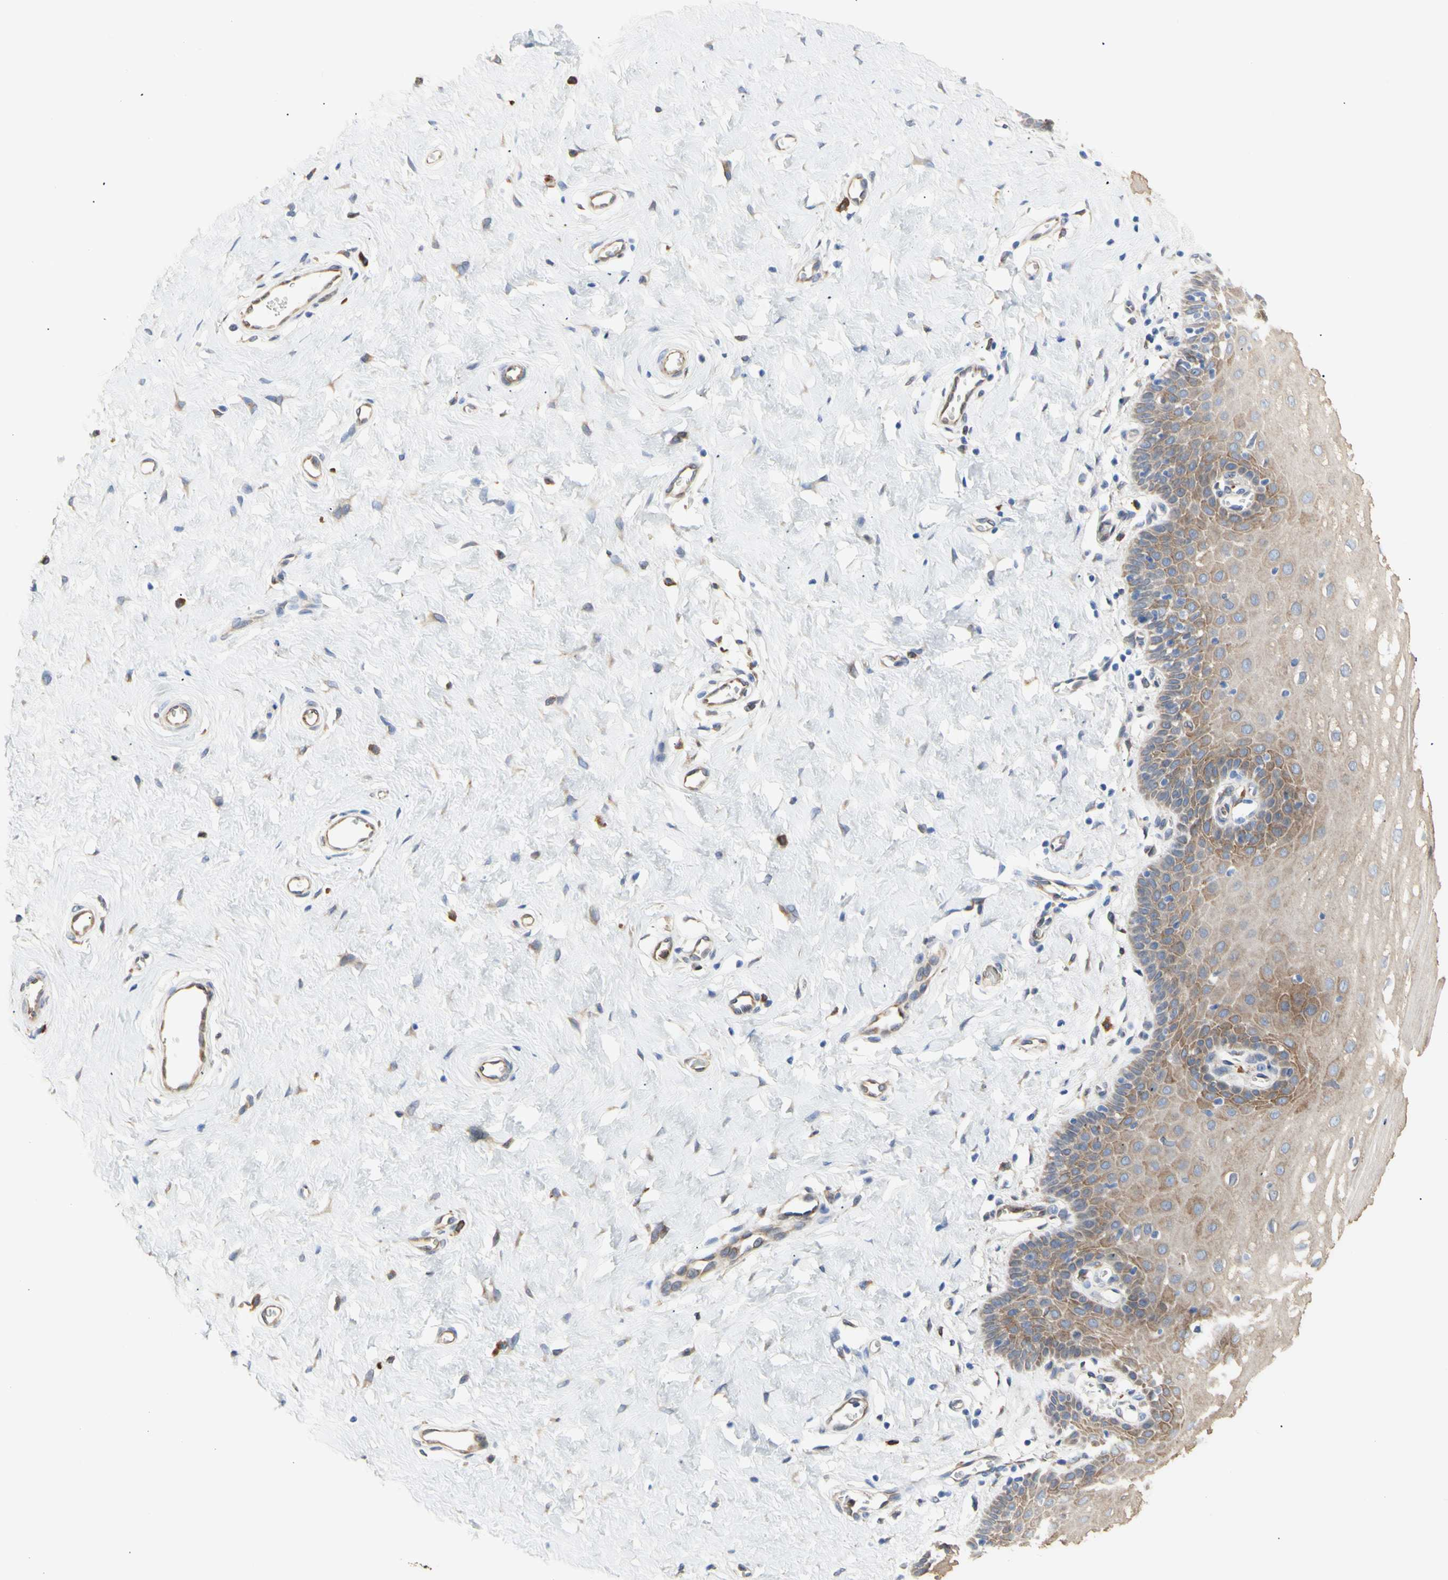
{"staining": {"intensity": "weak", "quantity": "<25%", "location": "cytoplasmic/membranous"}, "tissue": "cervix", "cell_type": "Glandular cells", "image_type": "normal", "snomed": [{"axis": "morphology", "description": "Normal tissue, NOS"}, {"axis": "topography", "description": "Cervix"}], "caption": "Immunohistochemistry (IHC) of benign cervix shows no staining in glandular cells.", "gene": "ERLIN1", "patient": {"sex": "female", "age": 55}}